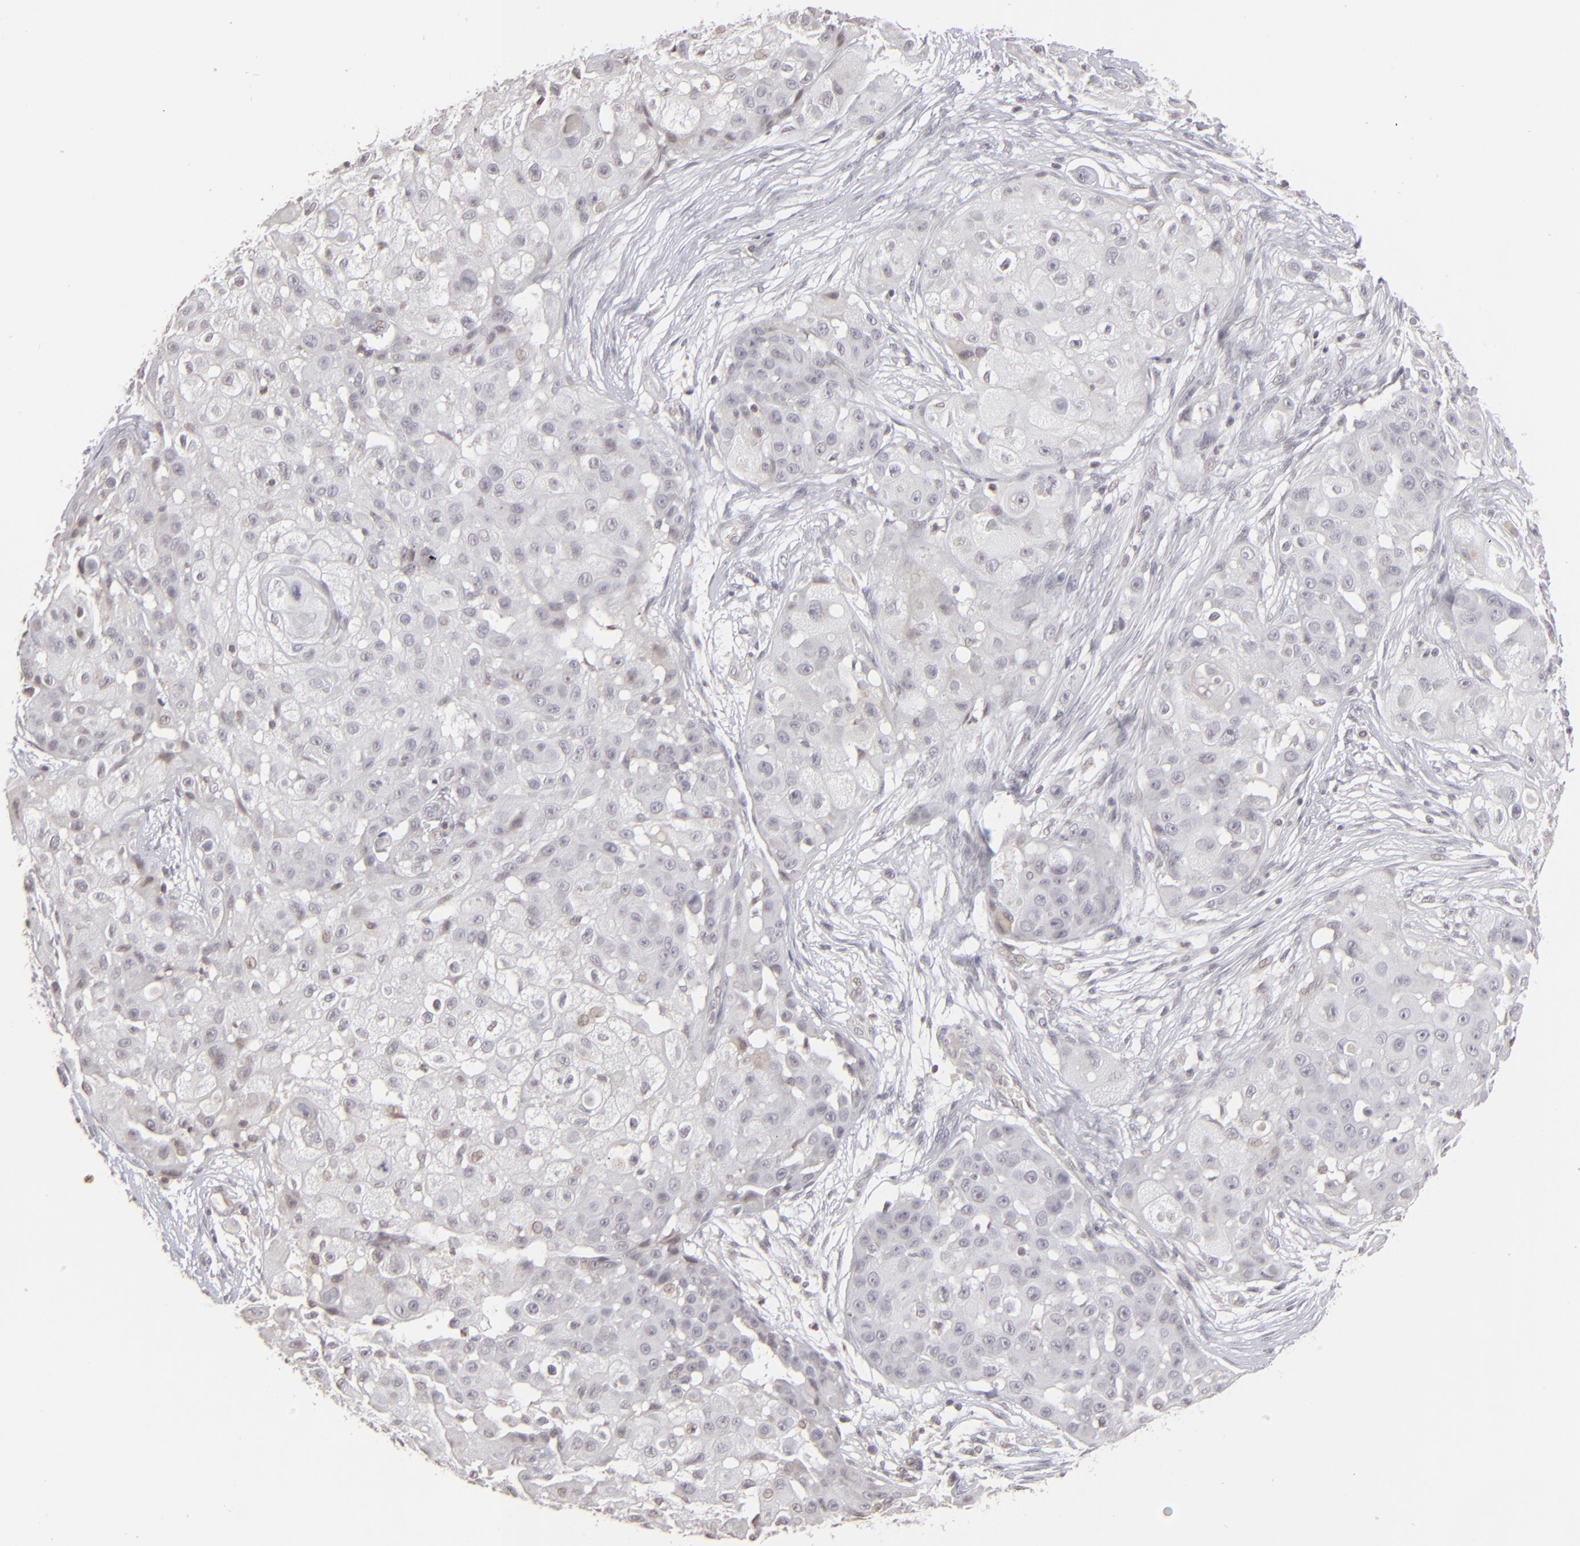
{"staining": {"intensity": "negative", "quantity": "none", "location": "none"}, "tissue": "skin cancer", "cell_type": "Tumor cells", "image_type": "cancer", "snomed": [{"axis": "morphology", "description": "Squamous cell carcinoma, NOS"}, {"axis": "topography", "description": "Skin"}], "caption": "The histopathology image reveals no staining of tumor cells in skin cancer (squamous cell carcinoma). (Stains: DAB immunohistochemistry (IHC) with hematoxylin counter stain, Microscopy: brightfield microscopy at high magnification).", "gene": "CLDN2", "patient": {"sex": "female", "age": 57}}